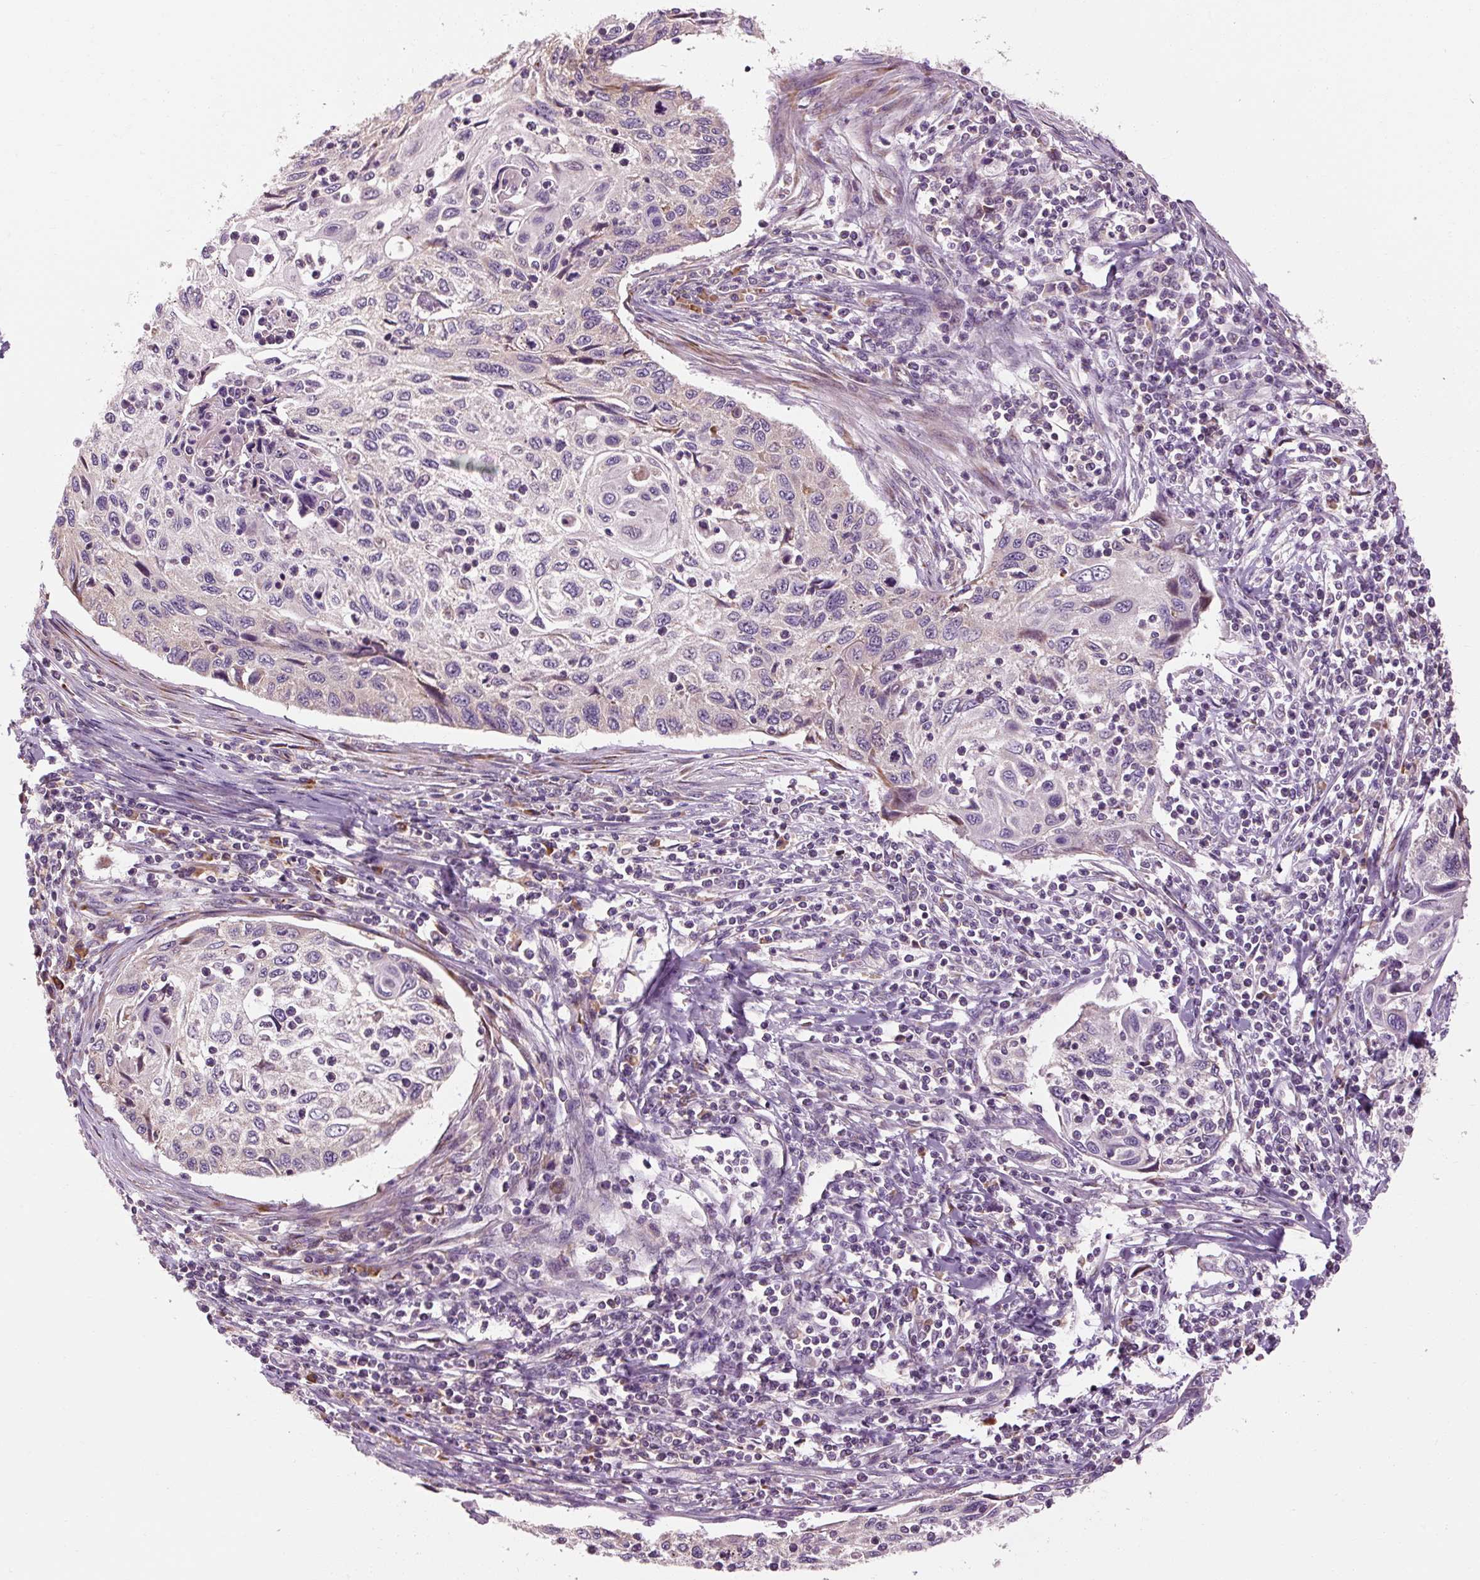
{"staining": {"intensity": "negative", "quantity": "none", "location": "none"}, "tissue": "cervical cancer", "cell_type": "Tumor cells", "image_type": "cancer", "snomed": [{"axis": "morphology", "description": "Squamous cell carcinoma, NOS"}, {"axis": "topography", "description": "Cervix"}], "caption": "A photomicrograph of cervical squamous cell carcinoma stained for a protein reveals no brown staining in tumor cells.", "gene": "PRSS48", "patient": {"sex": "female", "age": 70}}